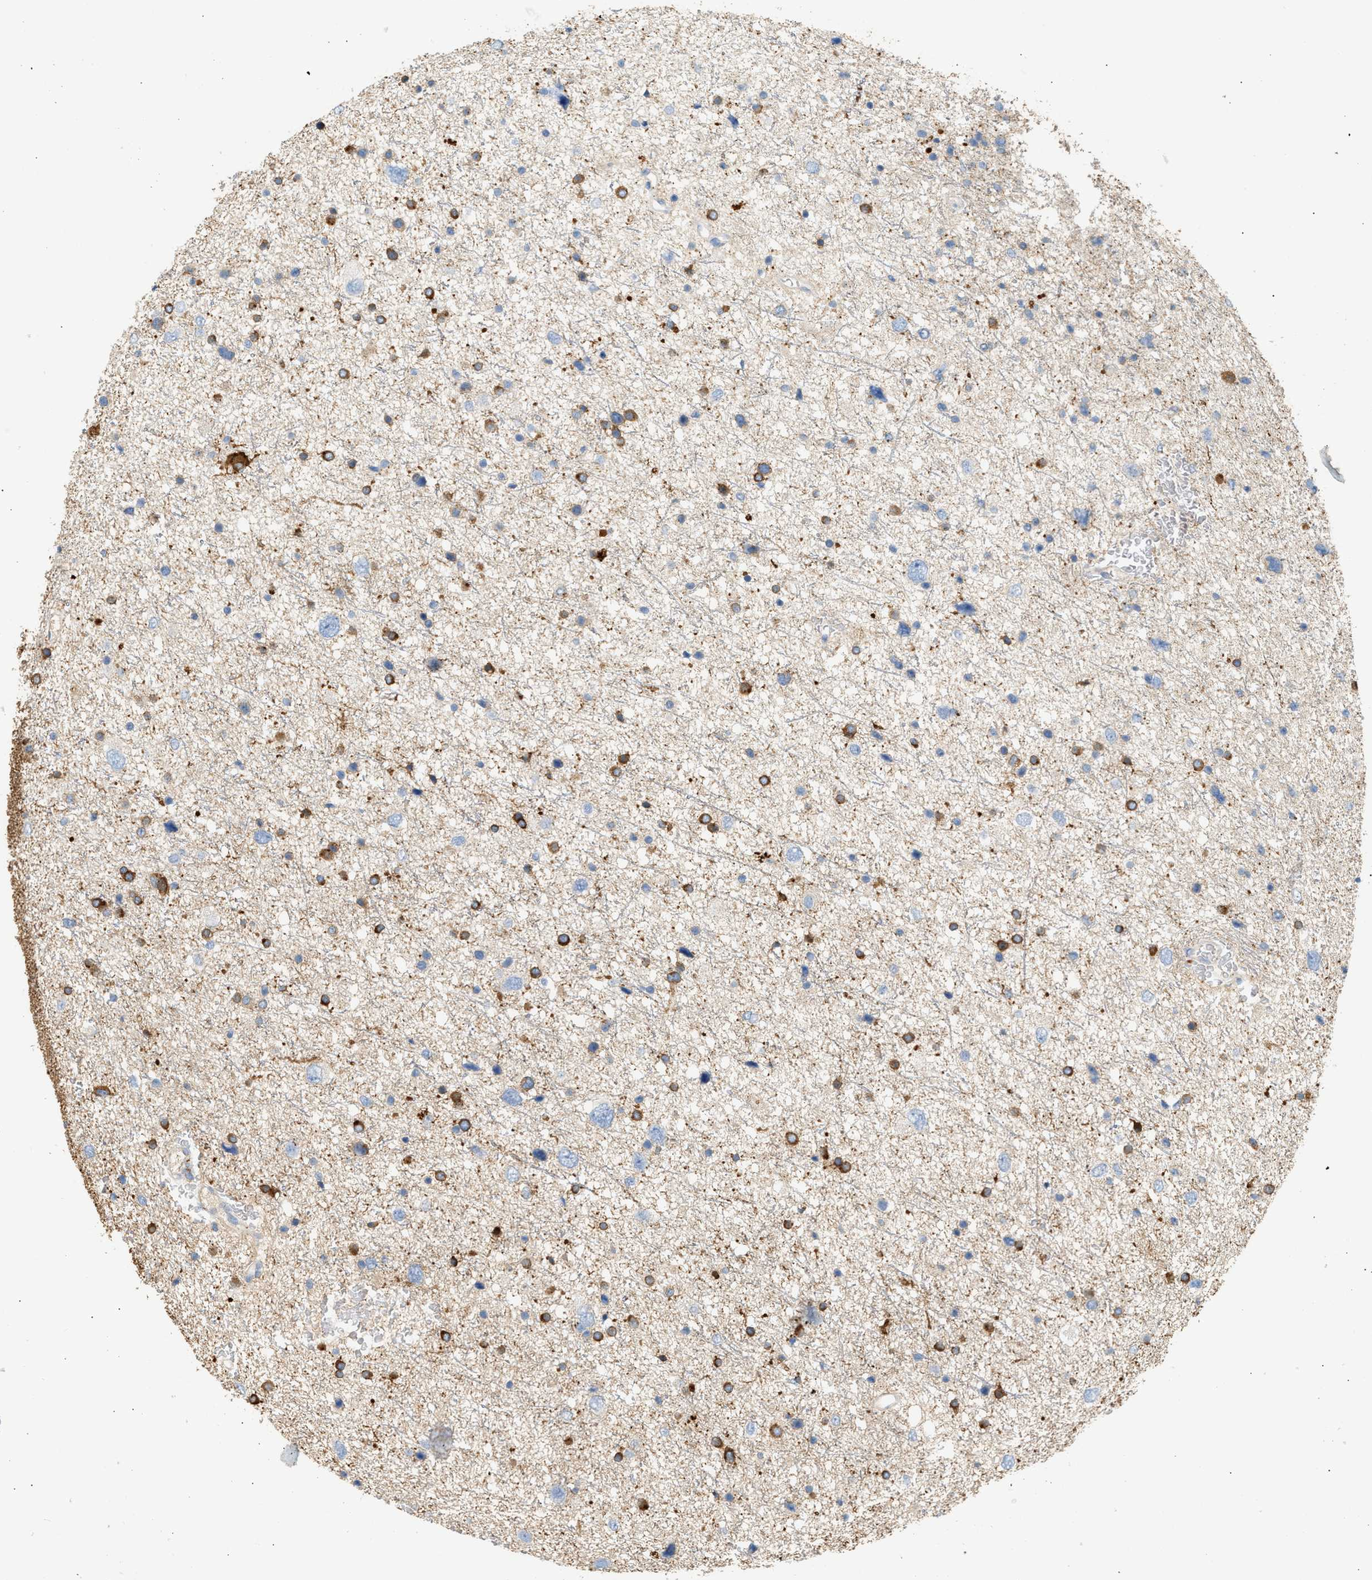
{"staining": {"intensity": "moderate", "quantity": "25%-75%", "location": "cytoplasmic/membranous"}, "tissue": "glioma", "cell_type": "Tumor cells", "image_type": "cancer", "snomed": [{"axis": "morphology", "description": "Glioma, malignant, Low grade"}, {"axis": "topography", "description": "Brain"}], "caption": "High-power microscopy captured an immunohistochemistry micrograph of malignant low-grade glioma, revealing moderate cytoplasmic/membranous expression in about 25%-75% of tumor cells.", "gene": "ENTHD1", "patient": {"sex": "female", "age": 37}}